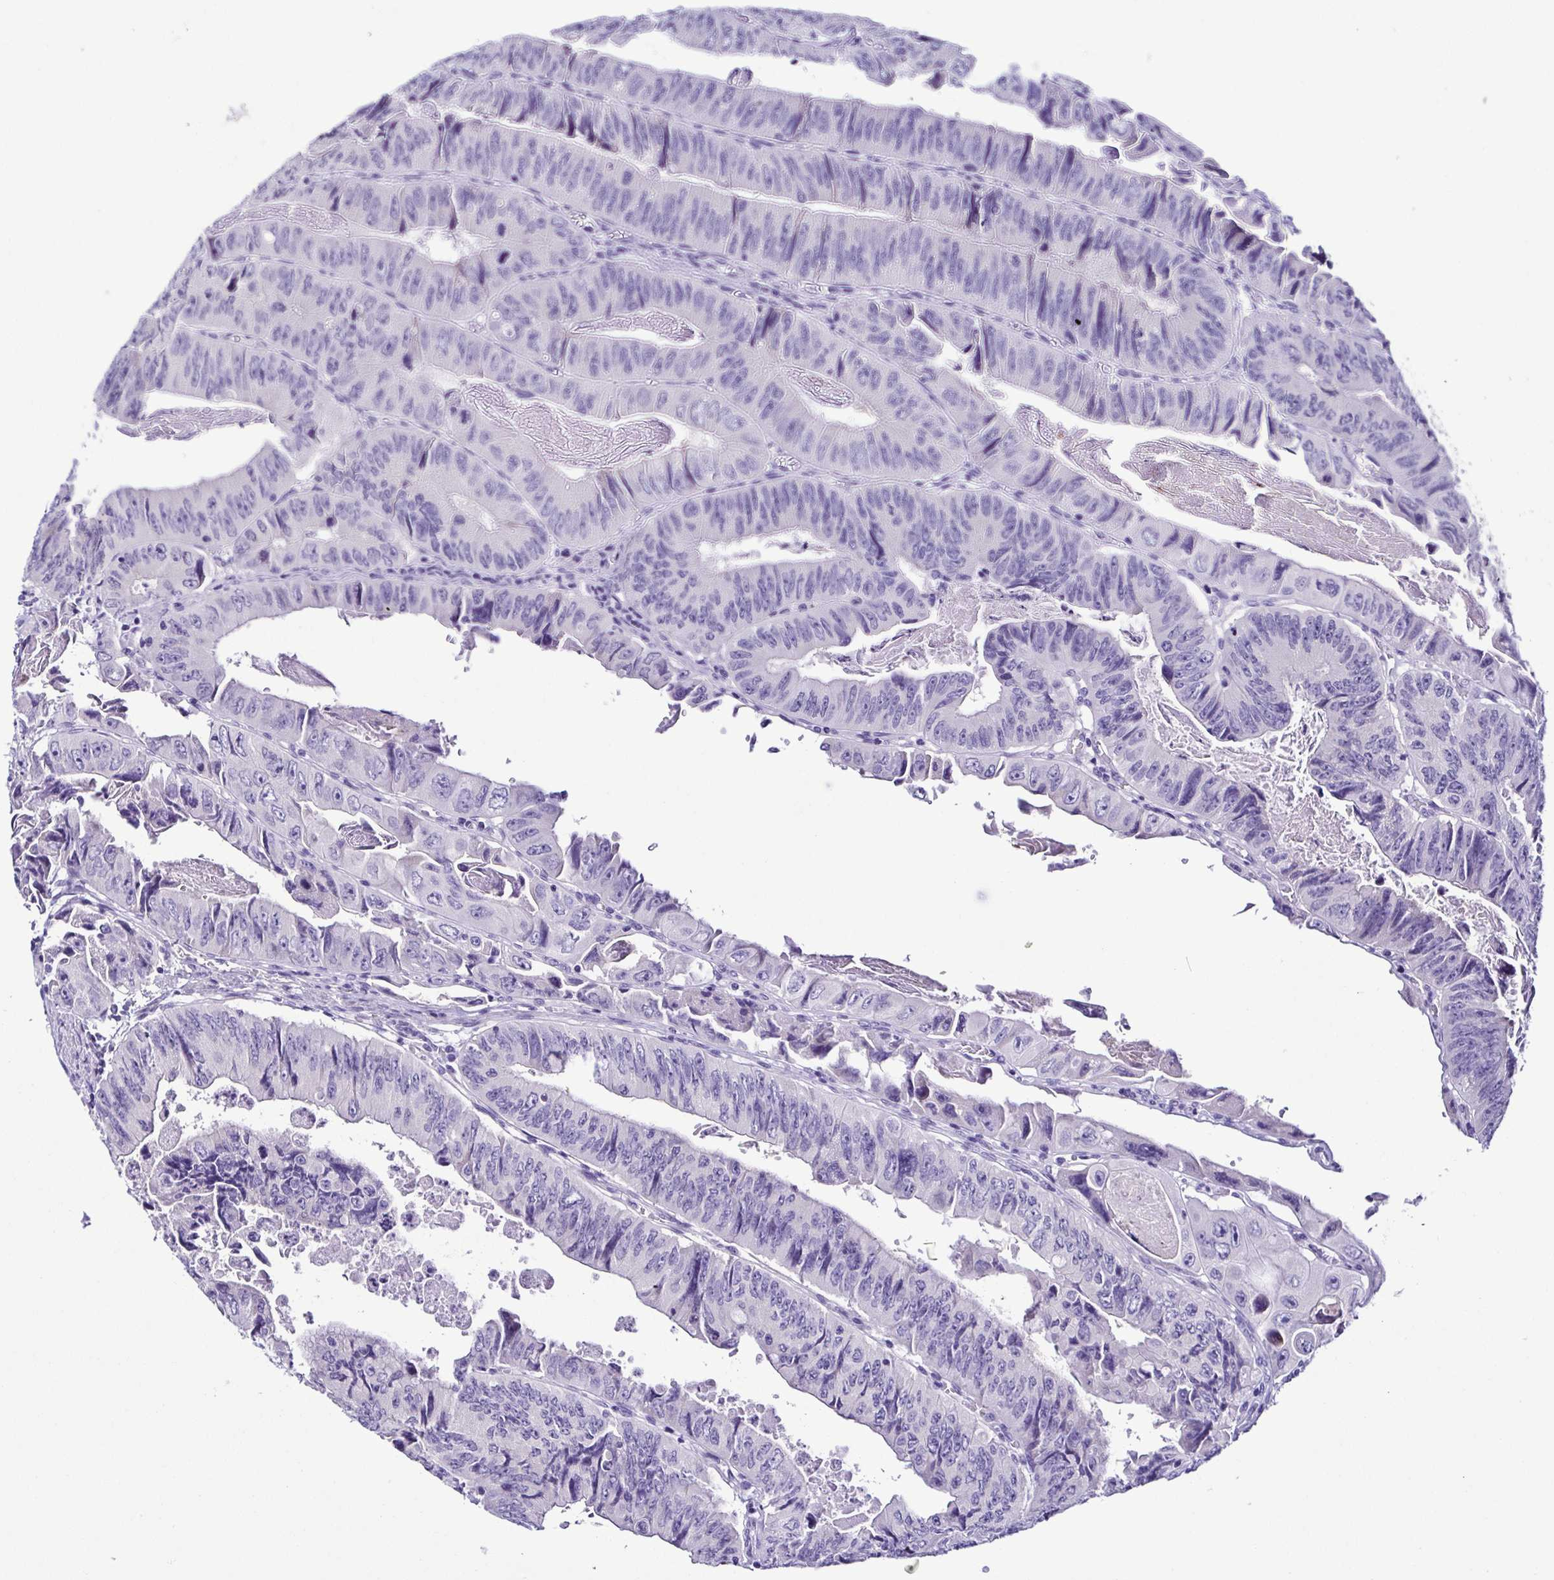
{"staining": {"intensity": "negative", "quantity": "none", "location": "none"}, "tissue": "colorectal cancer", "cell_type": "Tumor cells", "image_type": "cancer", "snomed": [{"axis": "morphology", "description": "Adenocarcinoma, NOS"}, {"axis": "topography", "description": "Colon"}], "caption": "Human colorectal adenocarcinoma stained for a protein using IHC reveals no positivity in tumor cells.", "gene": "SRL", "patient": {"sex": "female", "age": 84}}